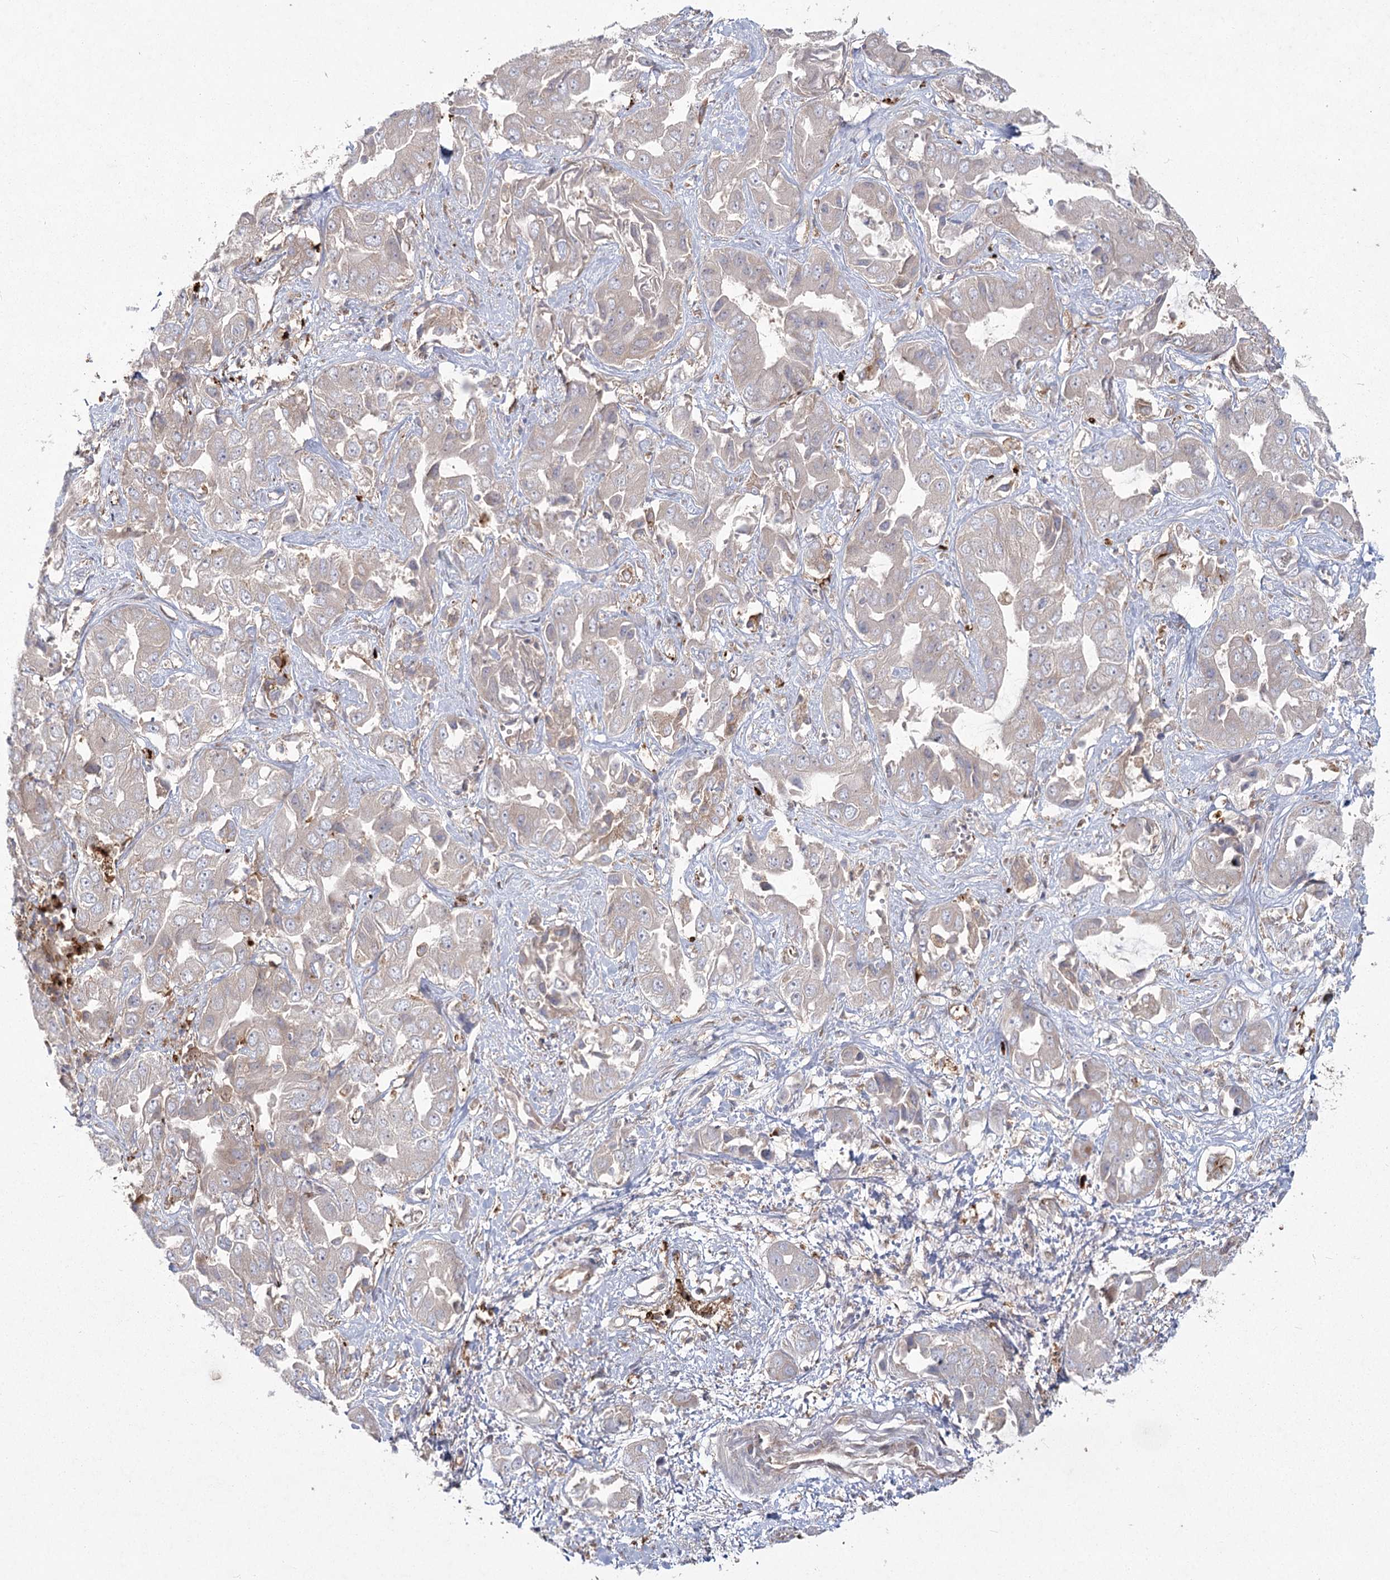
{"staining": {"intensity": "weak", "quantity": "<25%", "location": "cytoplasmic/membranous"}, "tissue": "liver cancer", "cell_type": "Tumor cells", "image_type": "cancer", "snomed": [{"axis": "morphology", "description": "Cholangiocarcinoma"}, {"axis": "topography", "description": "Liver"}], "caption": "A micrograph of human cholangiocarcinoma (liver) is negative for staining in tumor cells.", "gene": "AP2M1", "patient": {"sex": "female", "age": 52}}